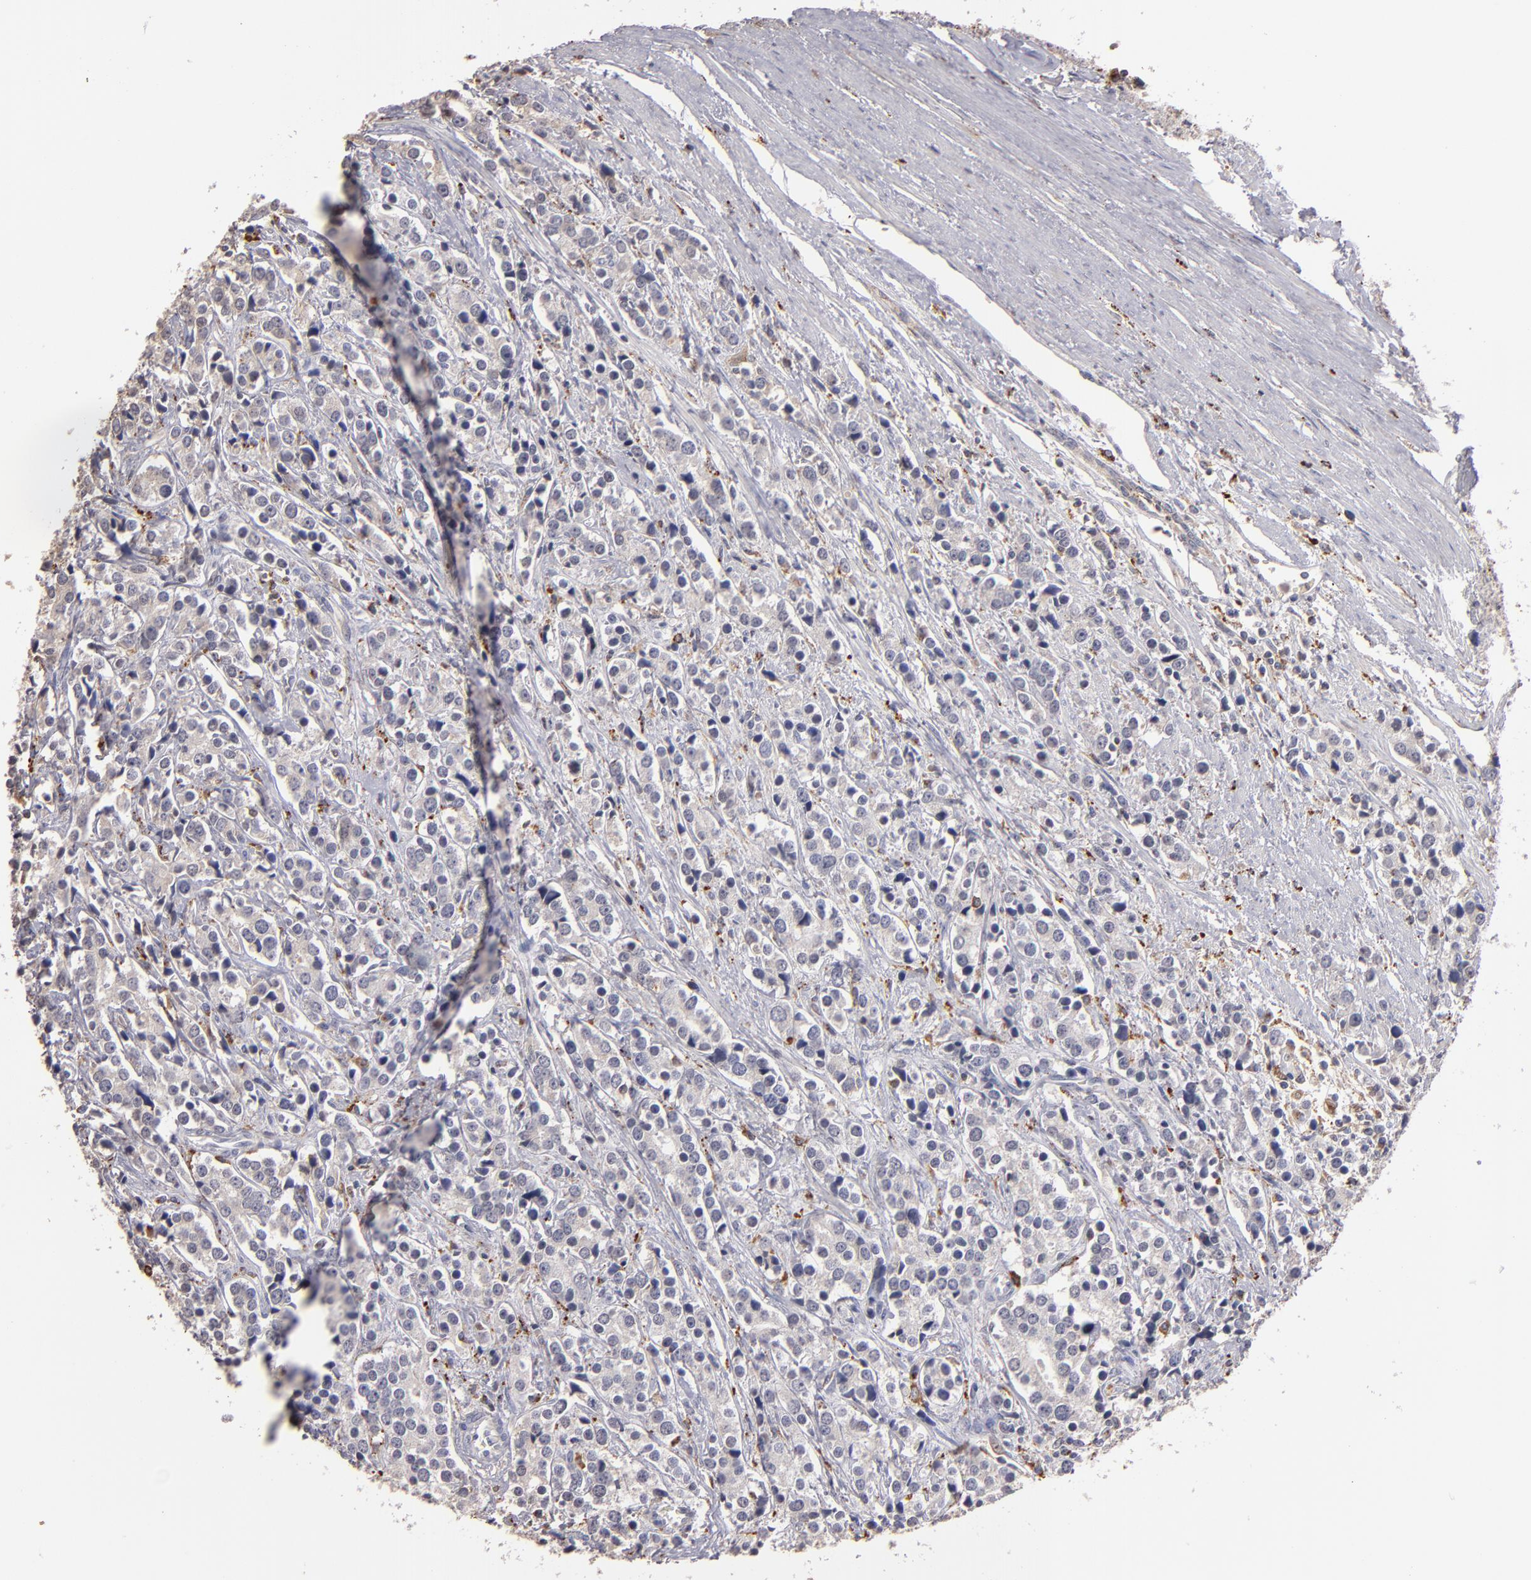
{"staining": {"intensity": "negative", "quantity": "none", "location": "none"}, "tissue": "prostate cancer", "cell_type": "Tumor cells", "image_type": "cancer", "snomed": [{"axis": "morphology", "description": "Adenocarcinoma, High grade"}, {"axis": "topography", "description": "Prostate"}], "caption": "Prostate cancer (adenocarcinoma (high-grade)) stained for a protein using IHC displays no positivity tumor cells.", "gene": "TRAF1", "patient": {"sex": "male", "age": 71}}